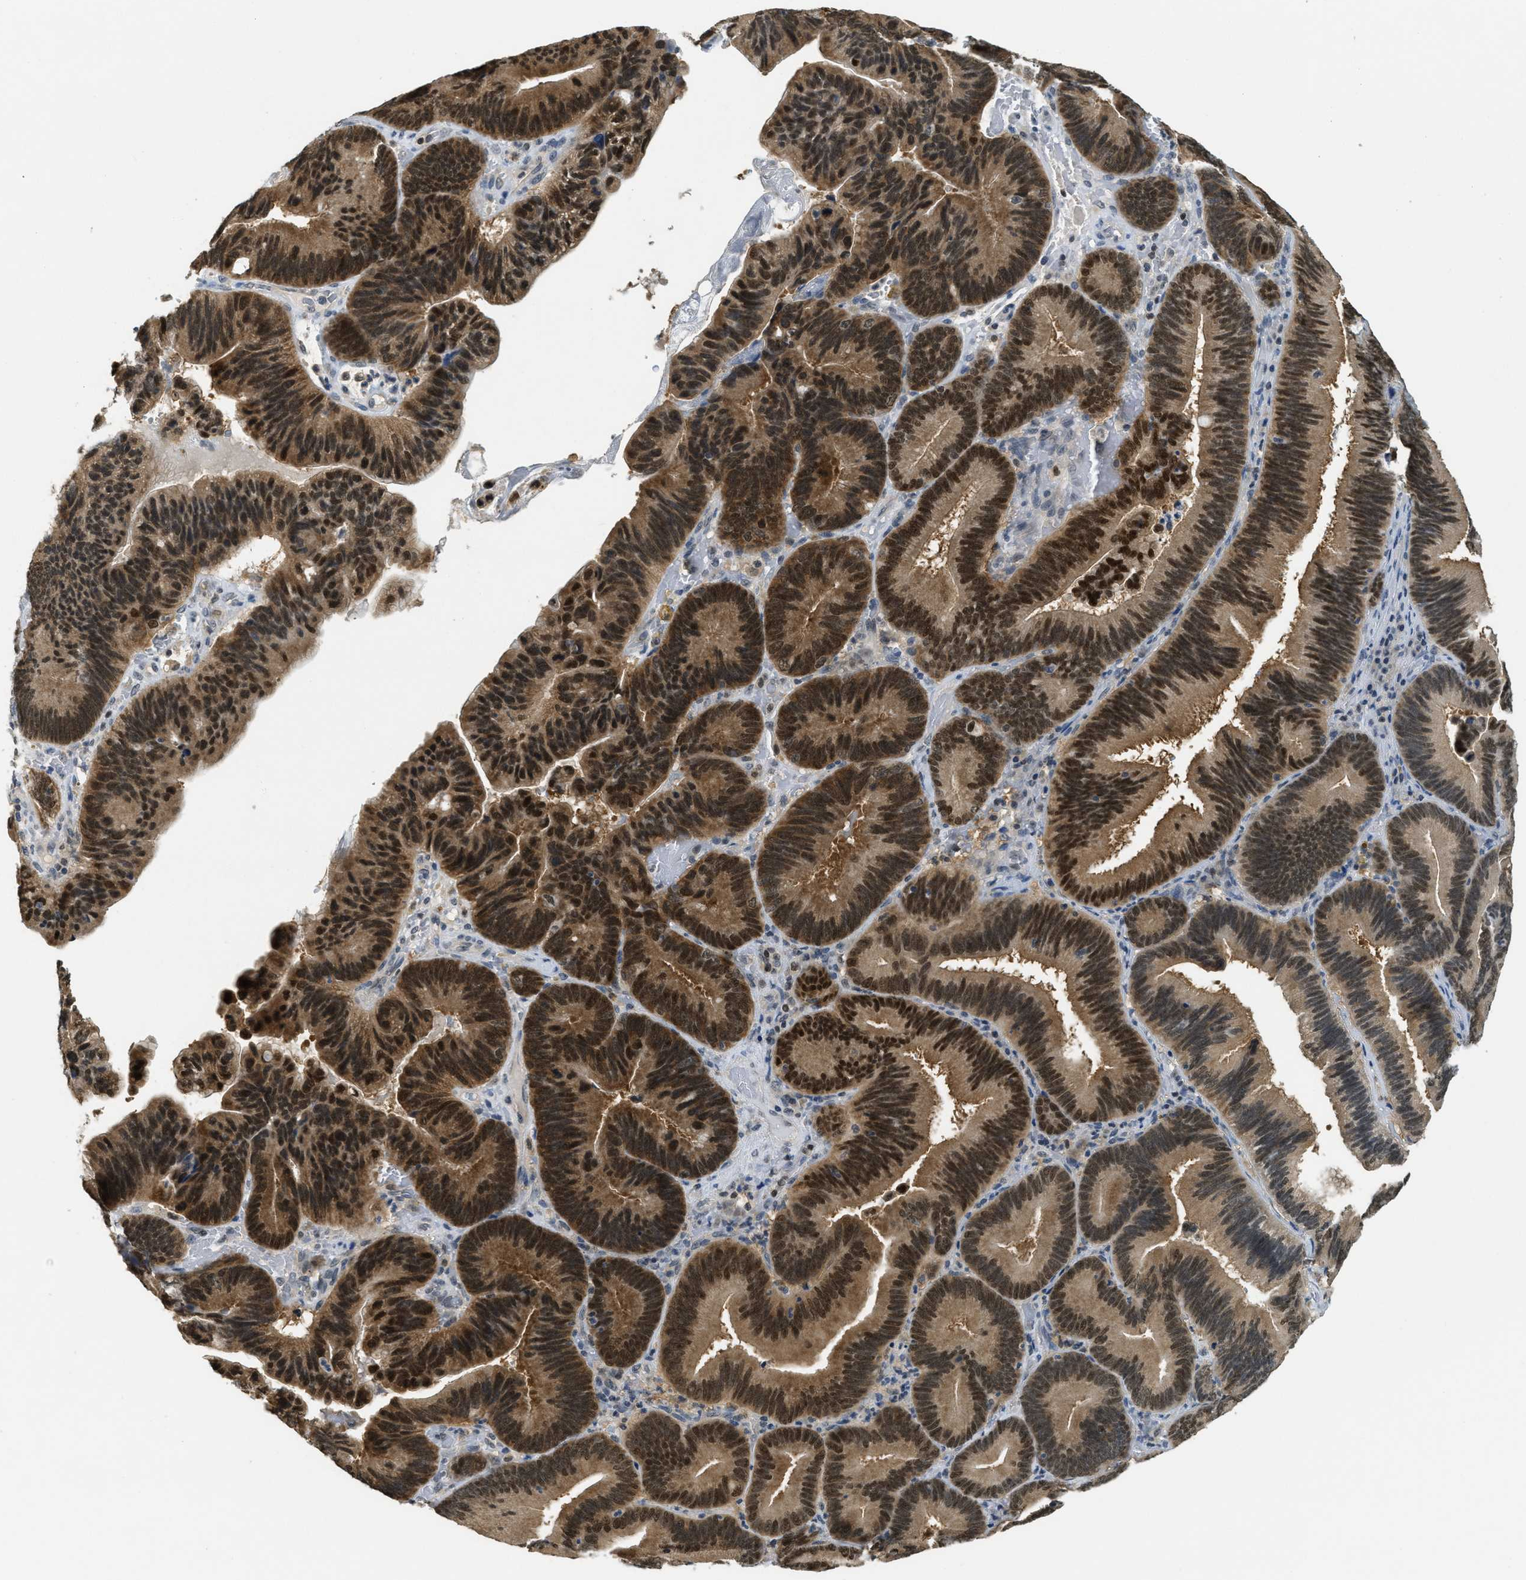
{"staining": {"intensity": "strong", "quantity": ">75%", "location": "cytoplasmic/membranous,nuclear"}, "tissue": "pancreatic cancer", "cell_type": "Tumor cells", "image_type": "cancer", "snomed": [{"axis": "morphology", "description": "Adenocarcinoma, NOS"}, {"axis": "topography", "description": "Pancreas"}], "caption": "Immunohistochemical staining of pancreatic cancer reveals strong cytoplasmic/membranous and nuclear protein expression in about >75% of tumor cells. (DAB IHC, brown staining for protein, blue staining for nuclei).", "gene": "DNAJB1", "patient": {"sex": "male", "age": 82}}